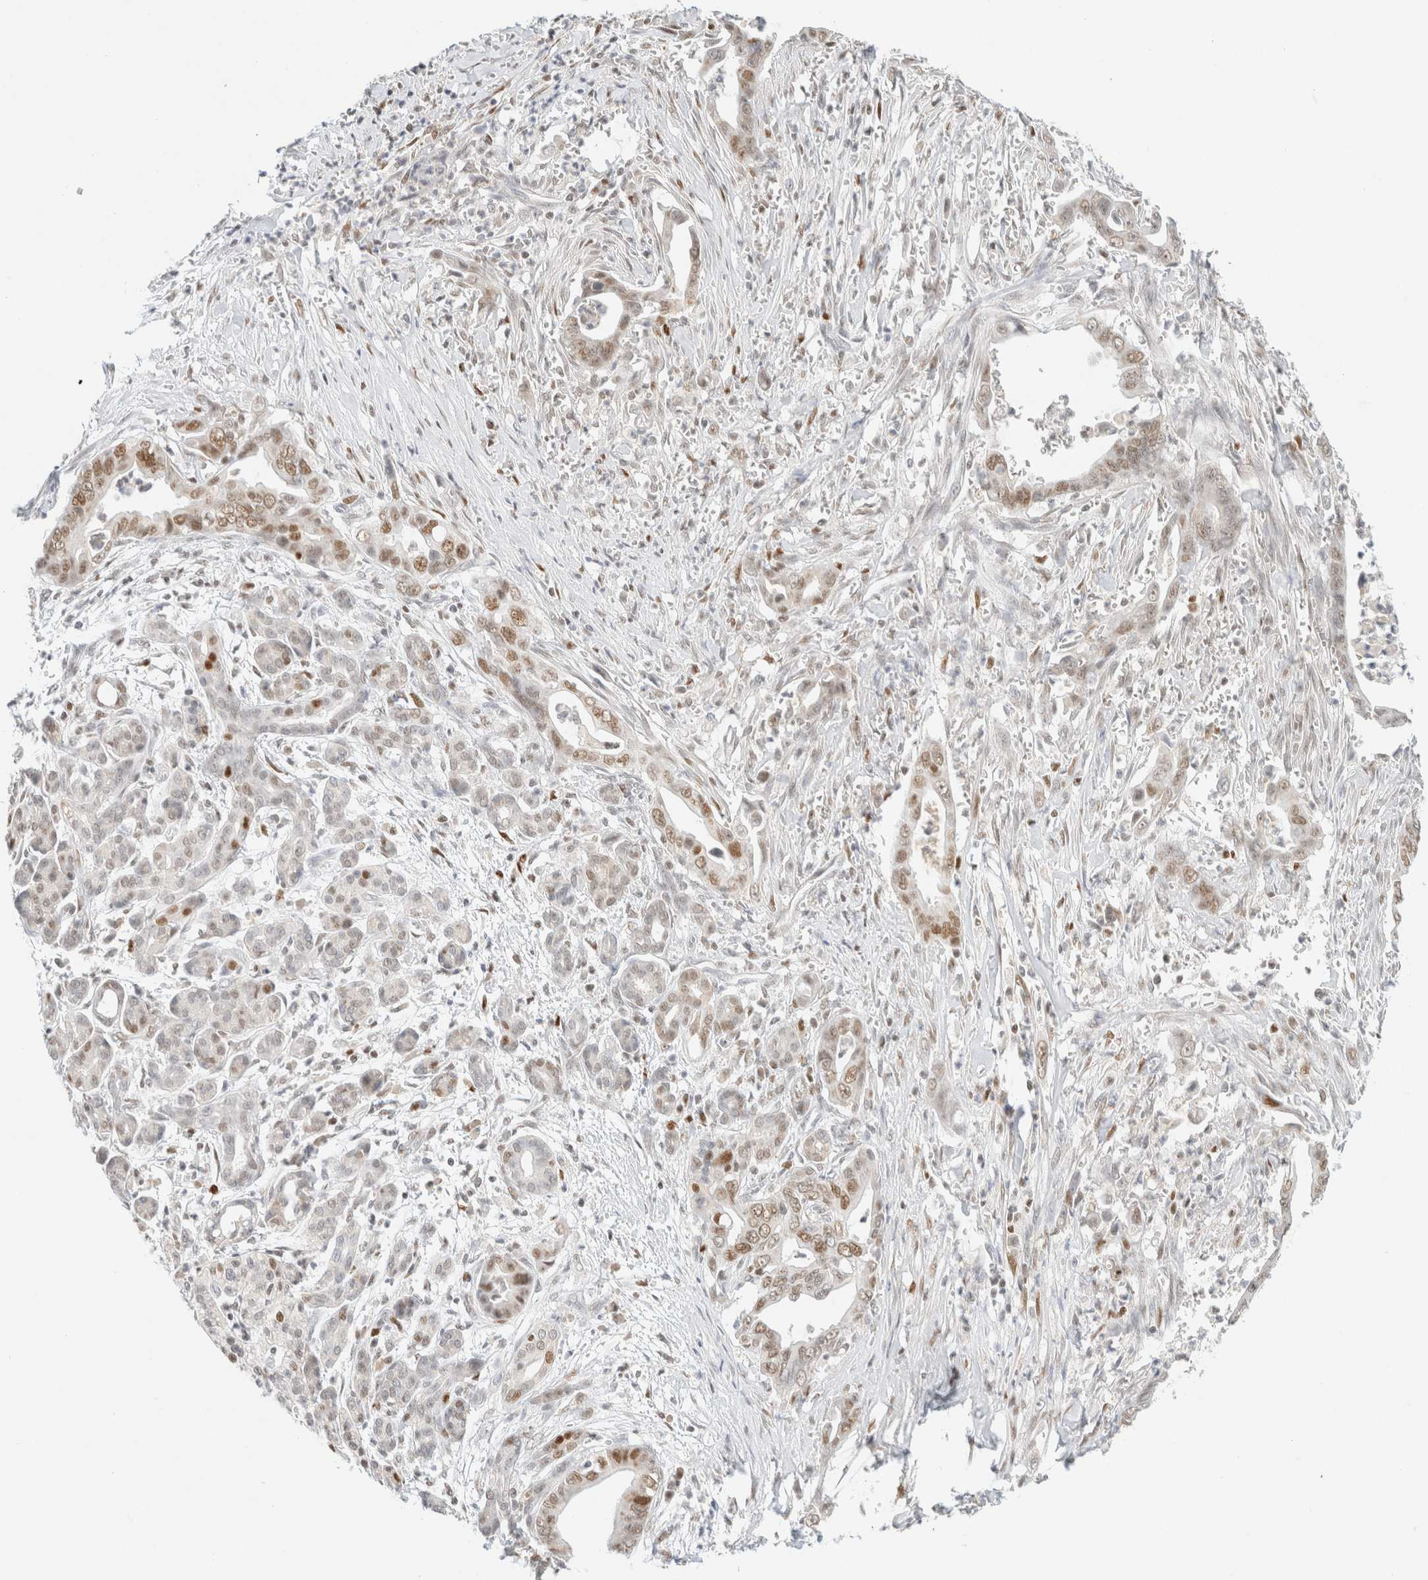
{"staining": {"intensity": "moderate", "quantity": "<25%", "location": "nuclear"}, "tissue": "pancreatic cancer", "cell_type": "Tumor cells", "image_type": "cancer", "snomed": [{"axis": "morphology", "description": "Adenocarcinoma, NOS"}, {"axis": "topography", "description": "Pancreas"}], "caption": "Pancreatic cancer (adenocarcinoma) tissue demonstrates moderate nuclear expression in about <25% of tumor cells", "gene": "DDB2", "patient": {"sex": "male", "age": 59}}